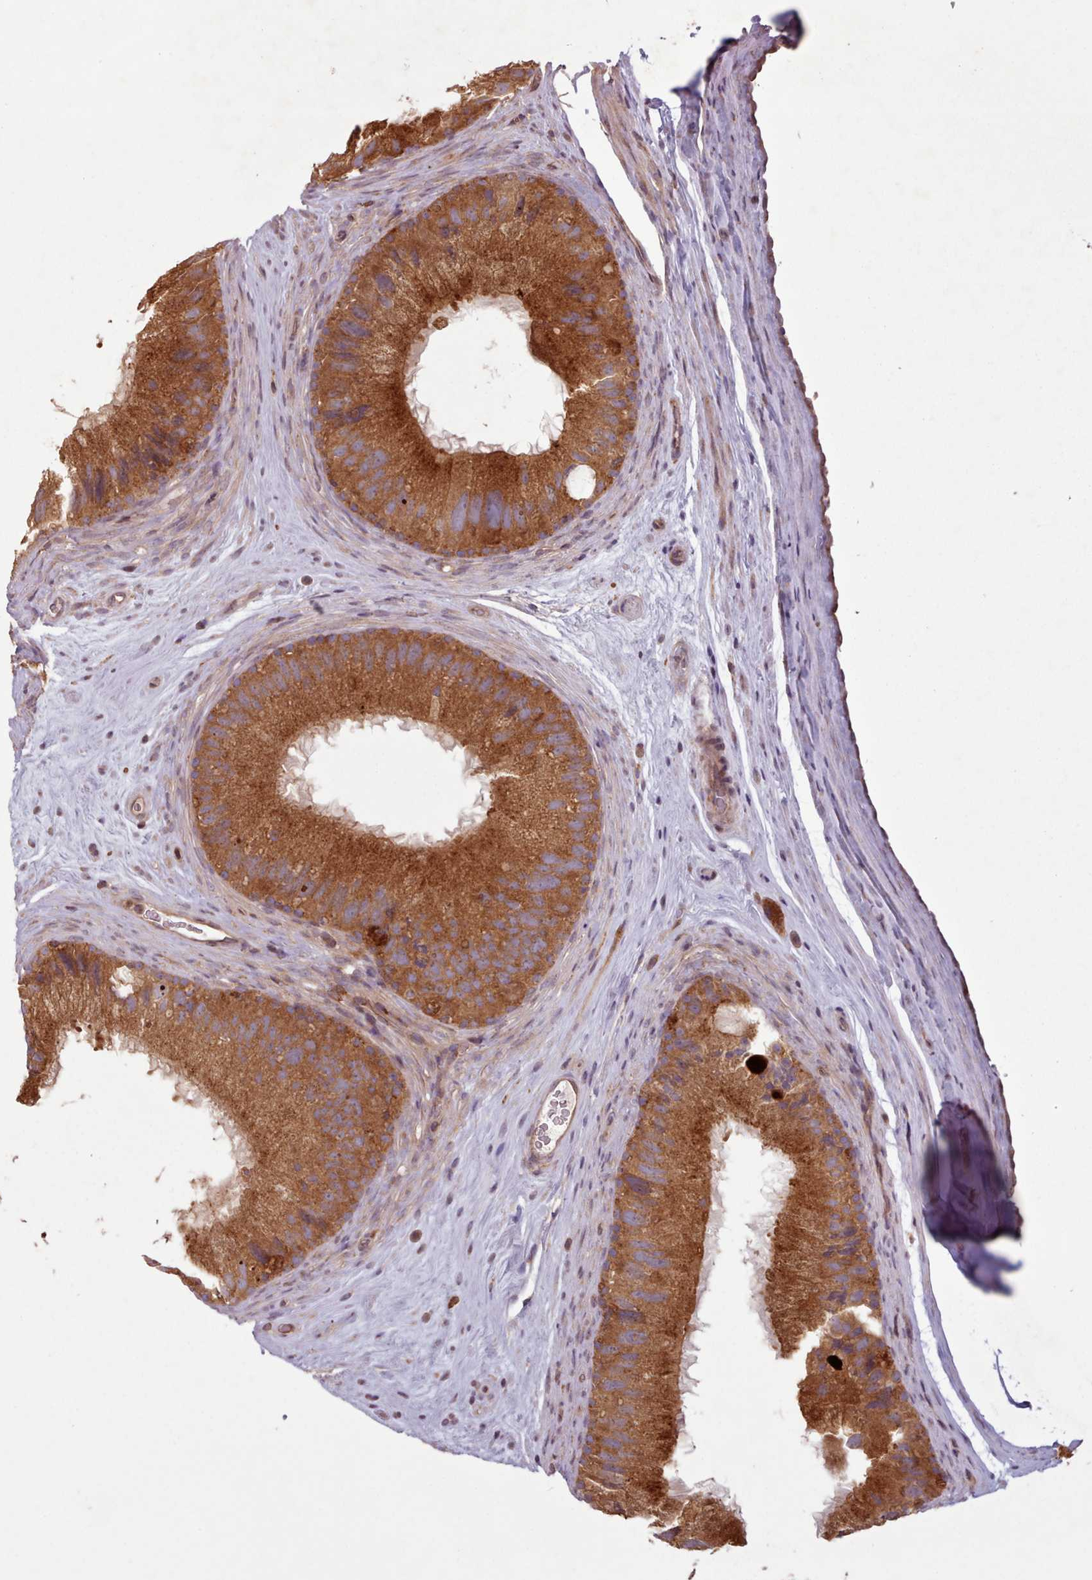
{"staining": {"intensity": "strong", "quantity": ">75%", "location": "cytoplasmic/membranous"}, "tissue": "epididymis", "cell_type": "Glandular cells", "image_type": "normal", "snomed": [{"axis": "morphology", "description": "Normal tissue, NOS"}, {"axis": "topography", "description": "Epididymis"}], "caption": "Protein staining demonstrates strong cytoplasmic/membranous staining in about >75% of glandular cells in normal epididymis.", "gene": "WASHC2A", "patient": {"sex": "male", "age": 50}}